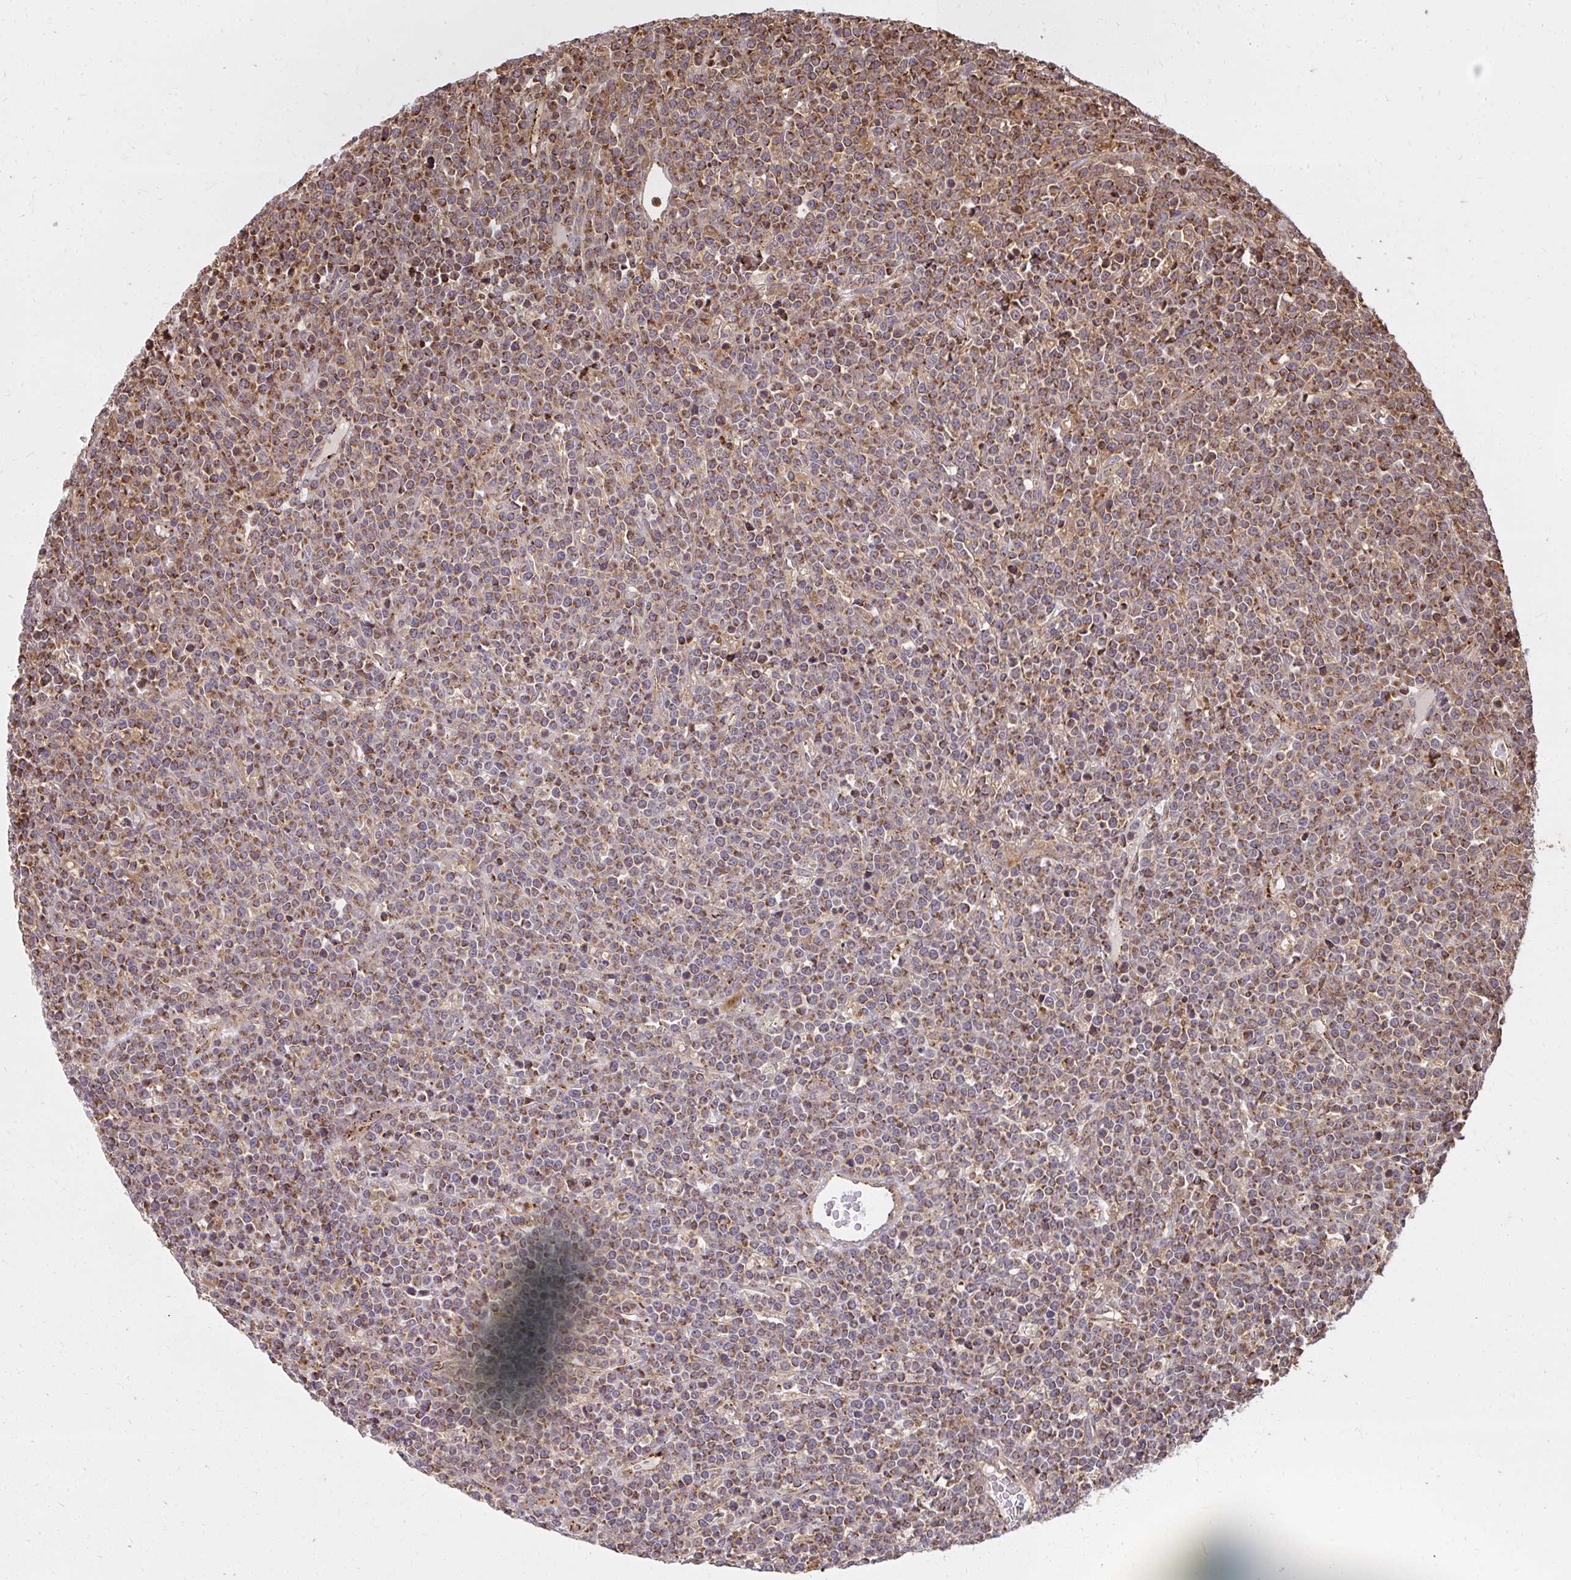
{"staining": {"intensity": "moderate", "quantity": ">75%", "location": "cytoplasmic/membranous"}, "tissue": "lymphoma", "cell_type": "Tumor cells", "image_type": "cancer", "snomed": [{"axis": "morphology", "description": "Malignant lymphoma, non-Hodgkin's type, High grade"}, {"axis": "topography", "description": "Ovary"}], "caption": "Tumor cells exhibit medium levels of moderate cytoplasmic/membranous expression in approximately >75% of cells in human lymphoma.", "gene": "GNS", "patient": {"sex": "female", "age": 56}}